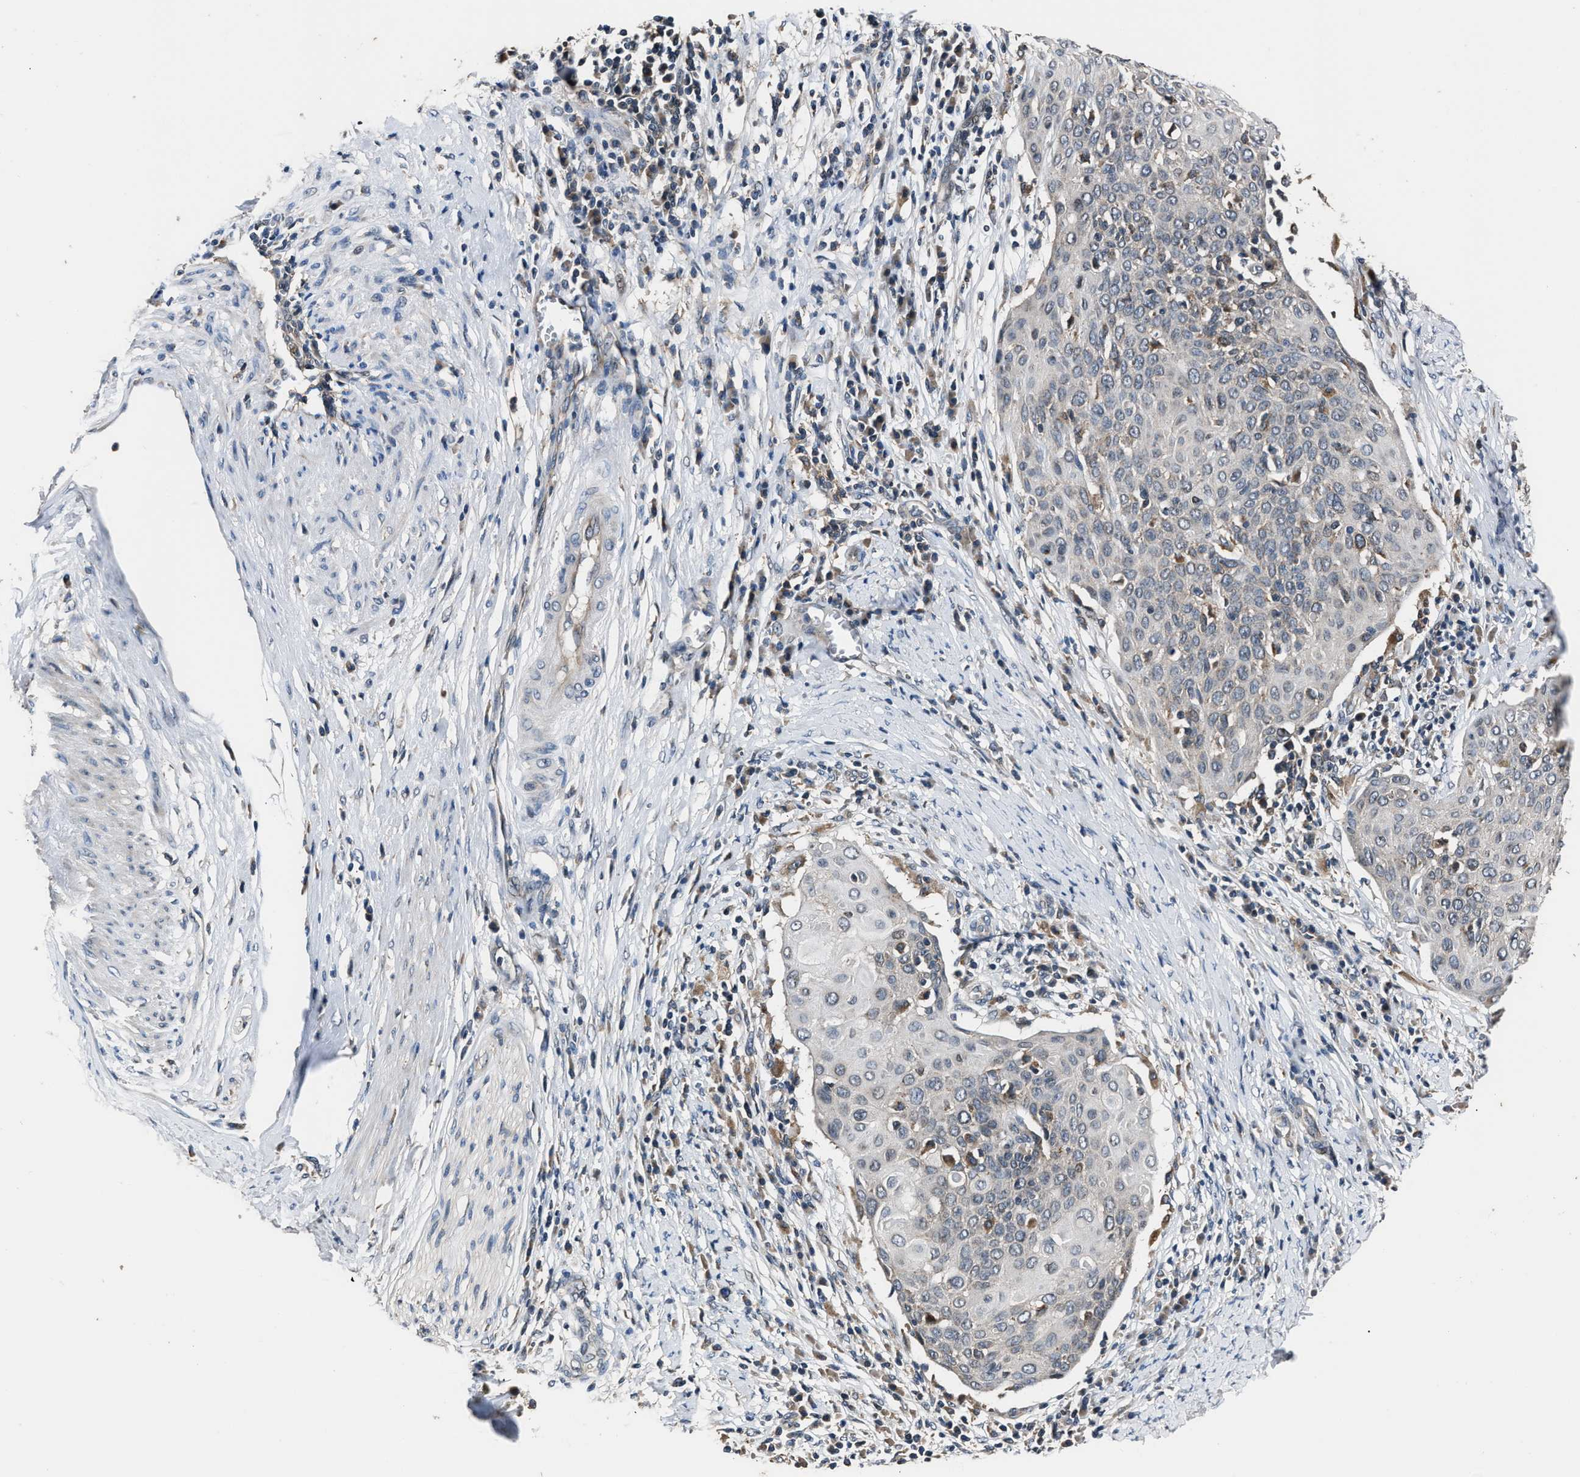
{"staining": {"intensity": "negative", "quantity": "none", "location": "none"}, "tissue": "cervical cancer", "cell_type": "Tumor cells", "image_type": "cancer", "snomed": [{"axis": "morphology", "description": "Squamous cell carcinoma, NOS"}, {"axis": "topography", "description": "Cervix"}], "caption": "A photomicrograph of human cervical squamous cell carcinoma is negative for staining in tumor cells.", "gene": "TNRC18", "patient": {"sex": "female", "age": 39}}